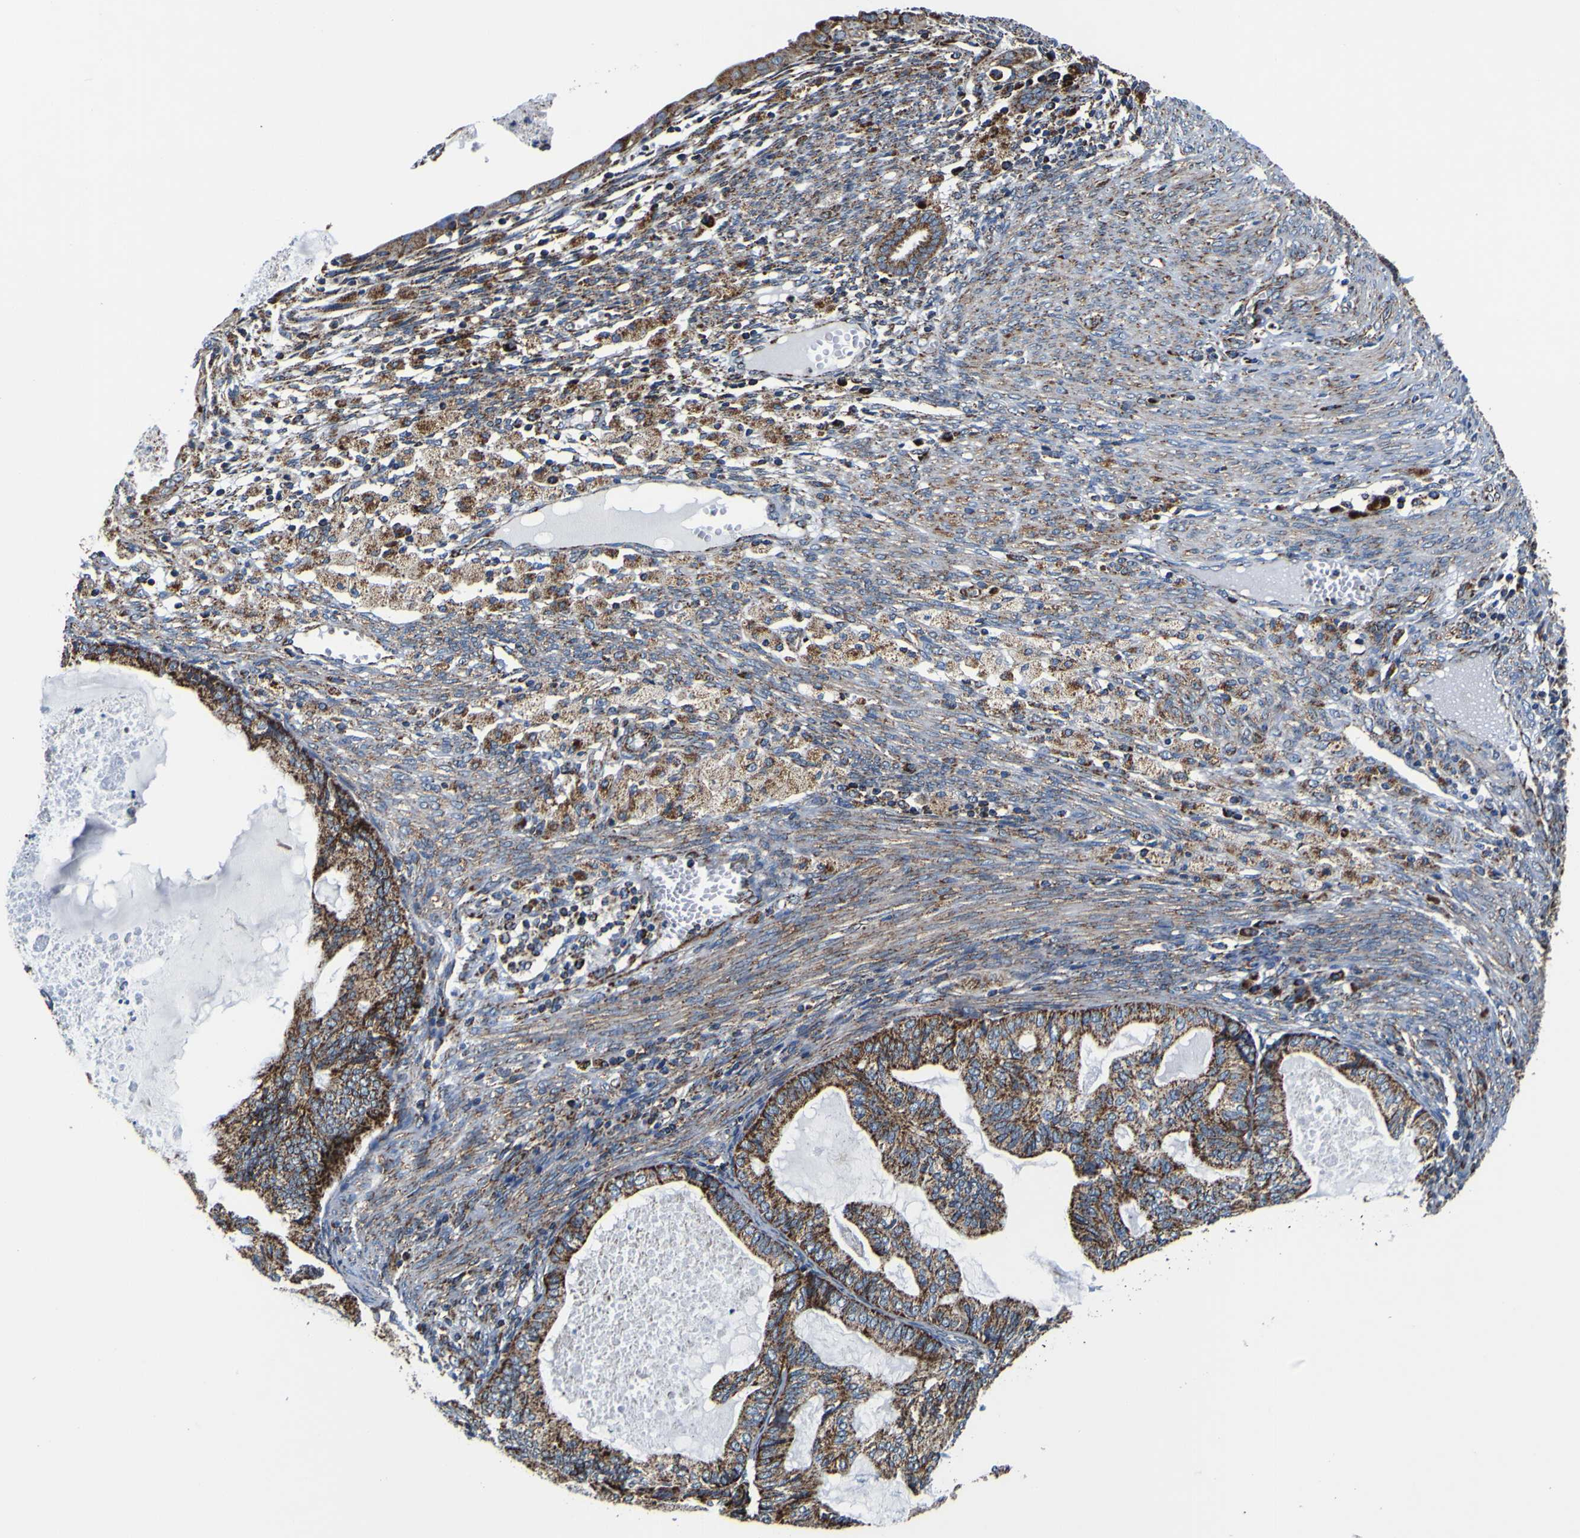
{"staining": {"intensity": "moderate", "quantity": ">75%", "location": "cytoplasmic/membranous"}, "tissue": "cervical cancer", "cell_type": "Tumor cells", "image_type": "cancer", "snomed": [{"axis": "morphology", "description": "Normal tissue, NOS"}, {"axis": "morphology", "description": "Adenocarcinoma, NOS"}, {"axis": "topography", "description": "Cervix"}, {"axis": "topography", "description": "Endometrium"}], "caption": "Adenocarcinoma (cervical) stained with DAB (3,3'-diaminobenzidine) IHC displays medium levels of moderate cytoplasmic/membranous expression in approximately >75% of tumor cells.", "gene": "PTRH2", "patient": {"sex": "female", "age": 86}}